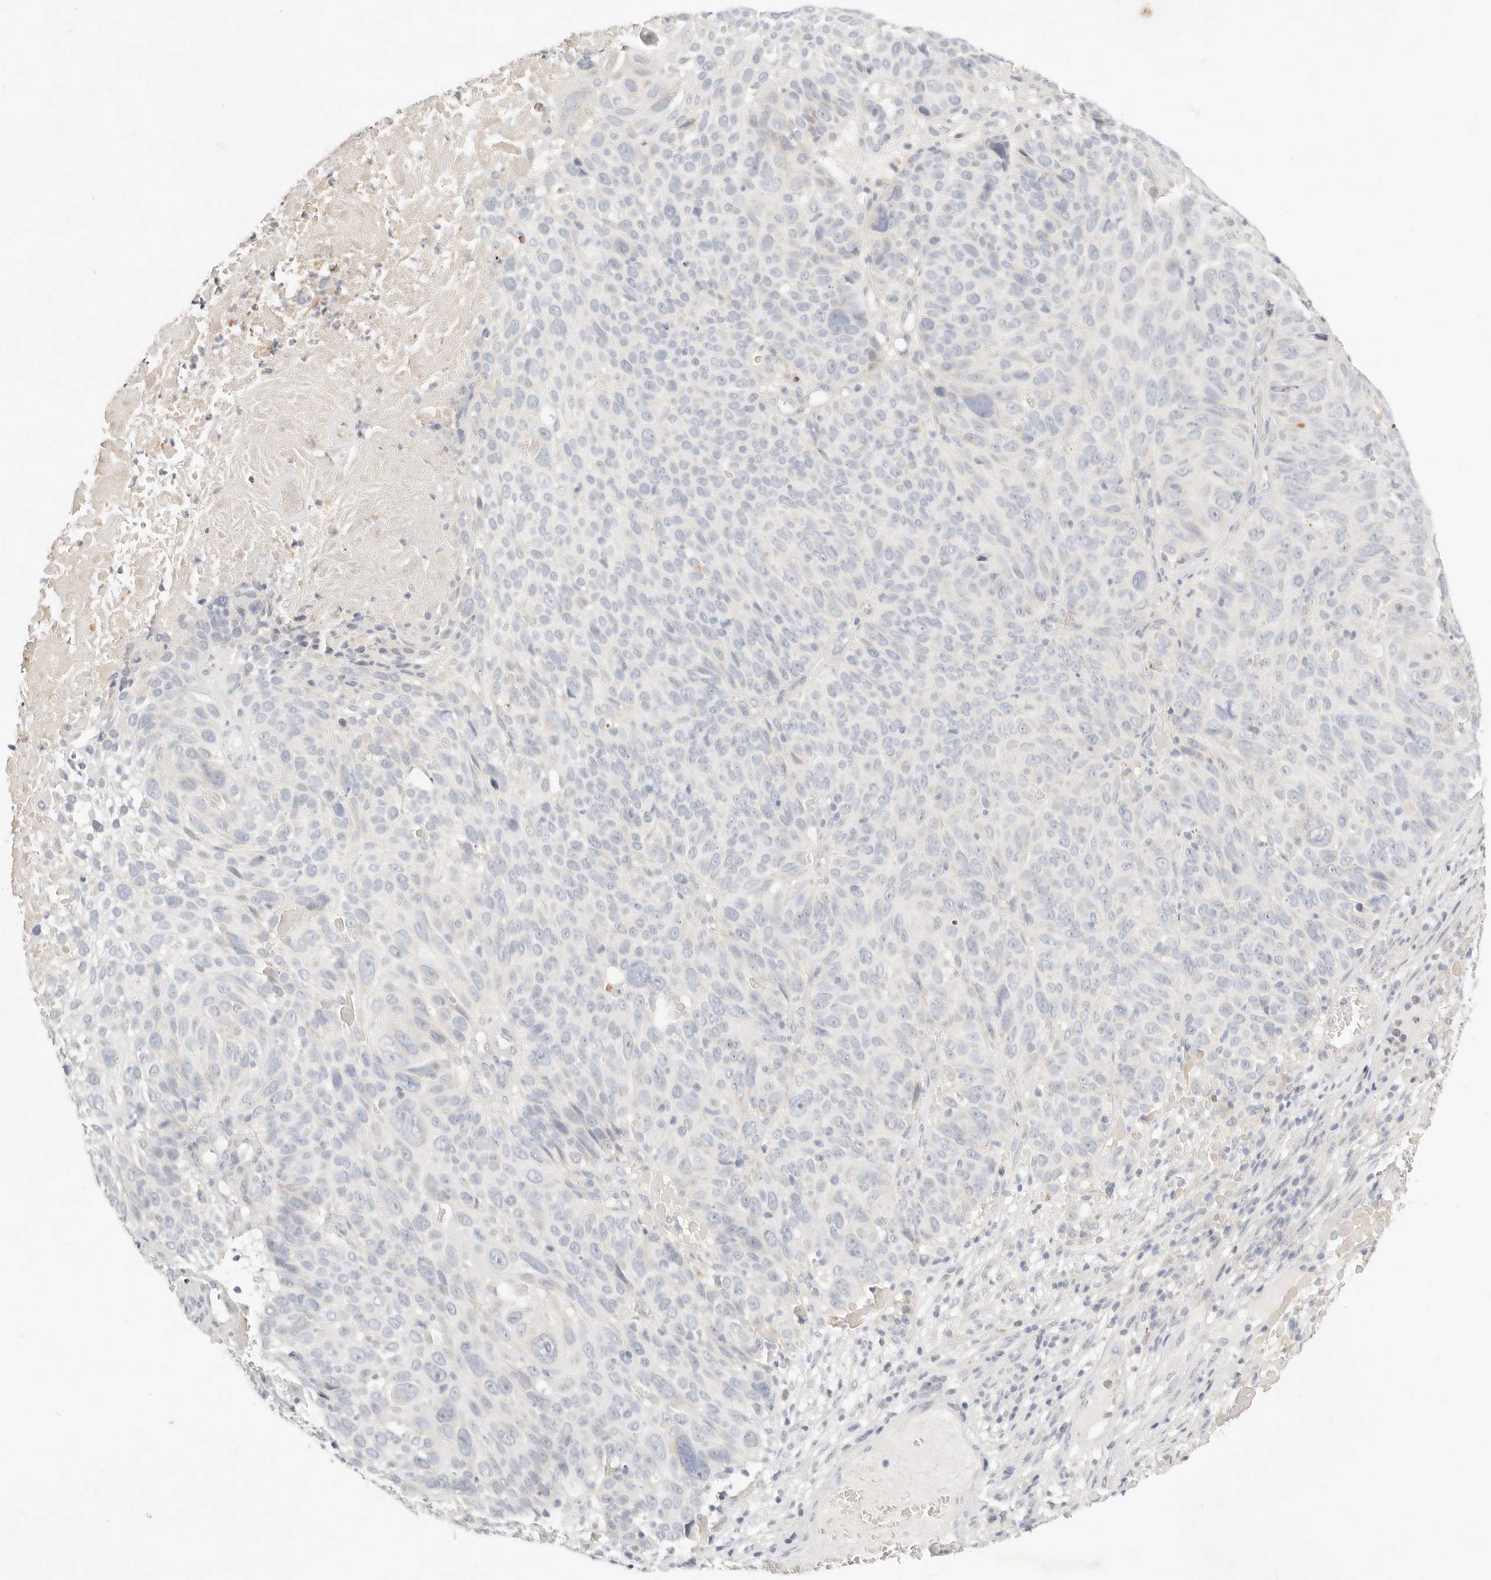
{"staining": {"intensity": "negative", "quantity": "none", "location": "none"}, "tissue": "cervical cancer", "cell_type": "Tumor cells", "image_type": "cancer", "snomed": [{"axis": "morphology", "description": "Squamous cell carcinoma, NOS"}, {"axis": "topography", "description": "Cervix"}], "caption": "Protein analysis of cervical cancer (squamous cell carcinoma) shows no significant positivity in tumor cells. (DAB immunohistochemistry (IHC) with hematoxylin counter stain).", "gene": "ACOX1", "patient": {"sex": "female", "age": 74}}